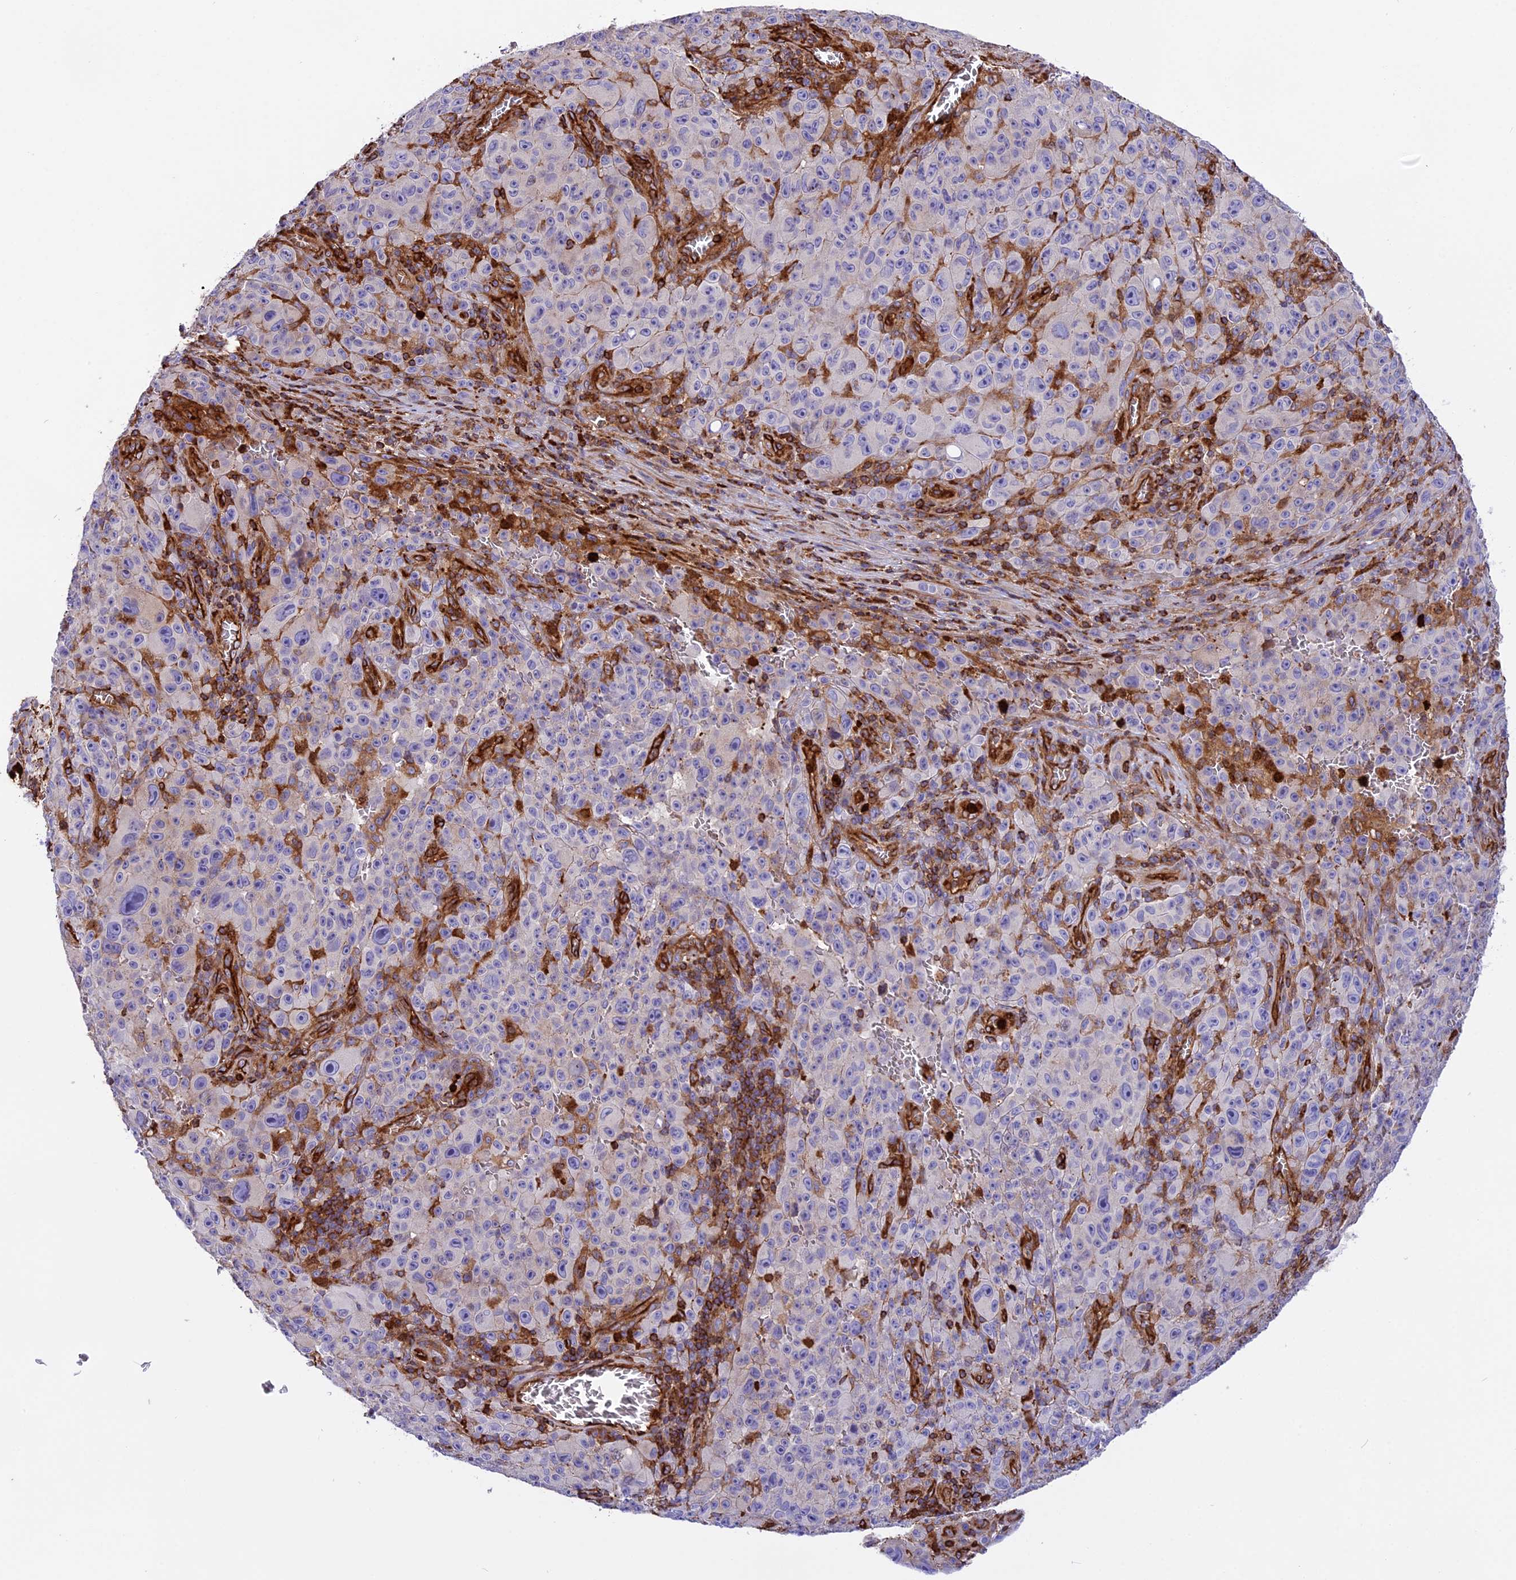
{"staining": {"intensity": "negative", "quantity": "none", "location": "none"}, "tissue": "melanoma", "cell_type": "Tumor cells", "image_type": "cancer", "snomed": [{"axis": "morphology", "description": "Malignant melanoma, NOS"}, {"axis": "topography", "description": "Skin"}], "caption": "Malignant melanoma was stained to show a protein in brown. There is no significant positivity in tumor cells.", "gene": "CD99L2", "patient": {"sex": "female", "age": 82}}